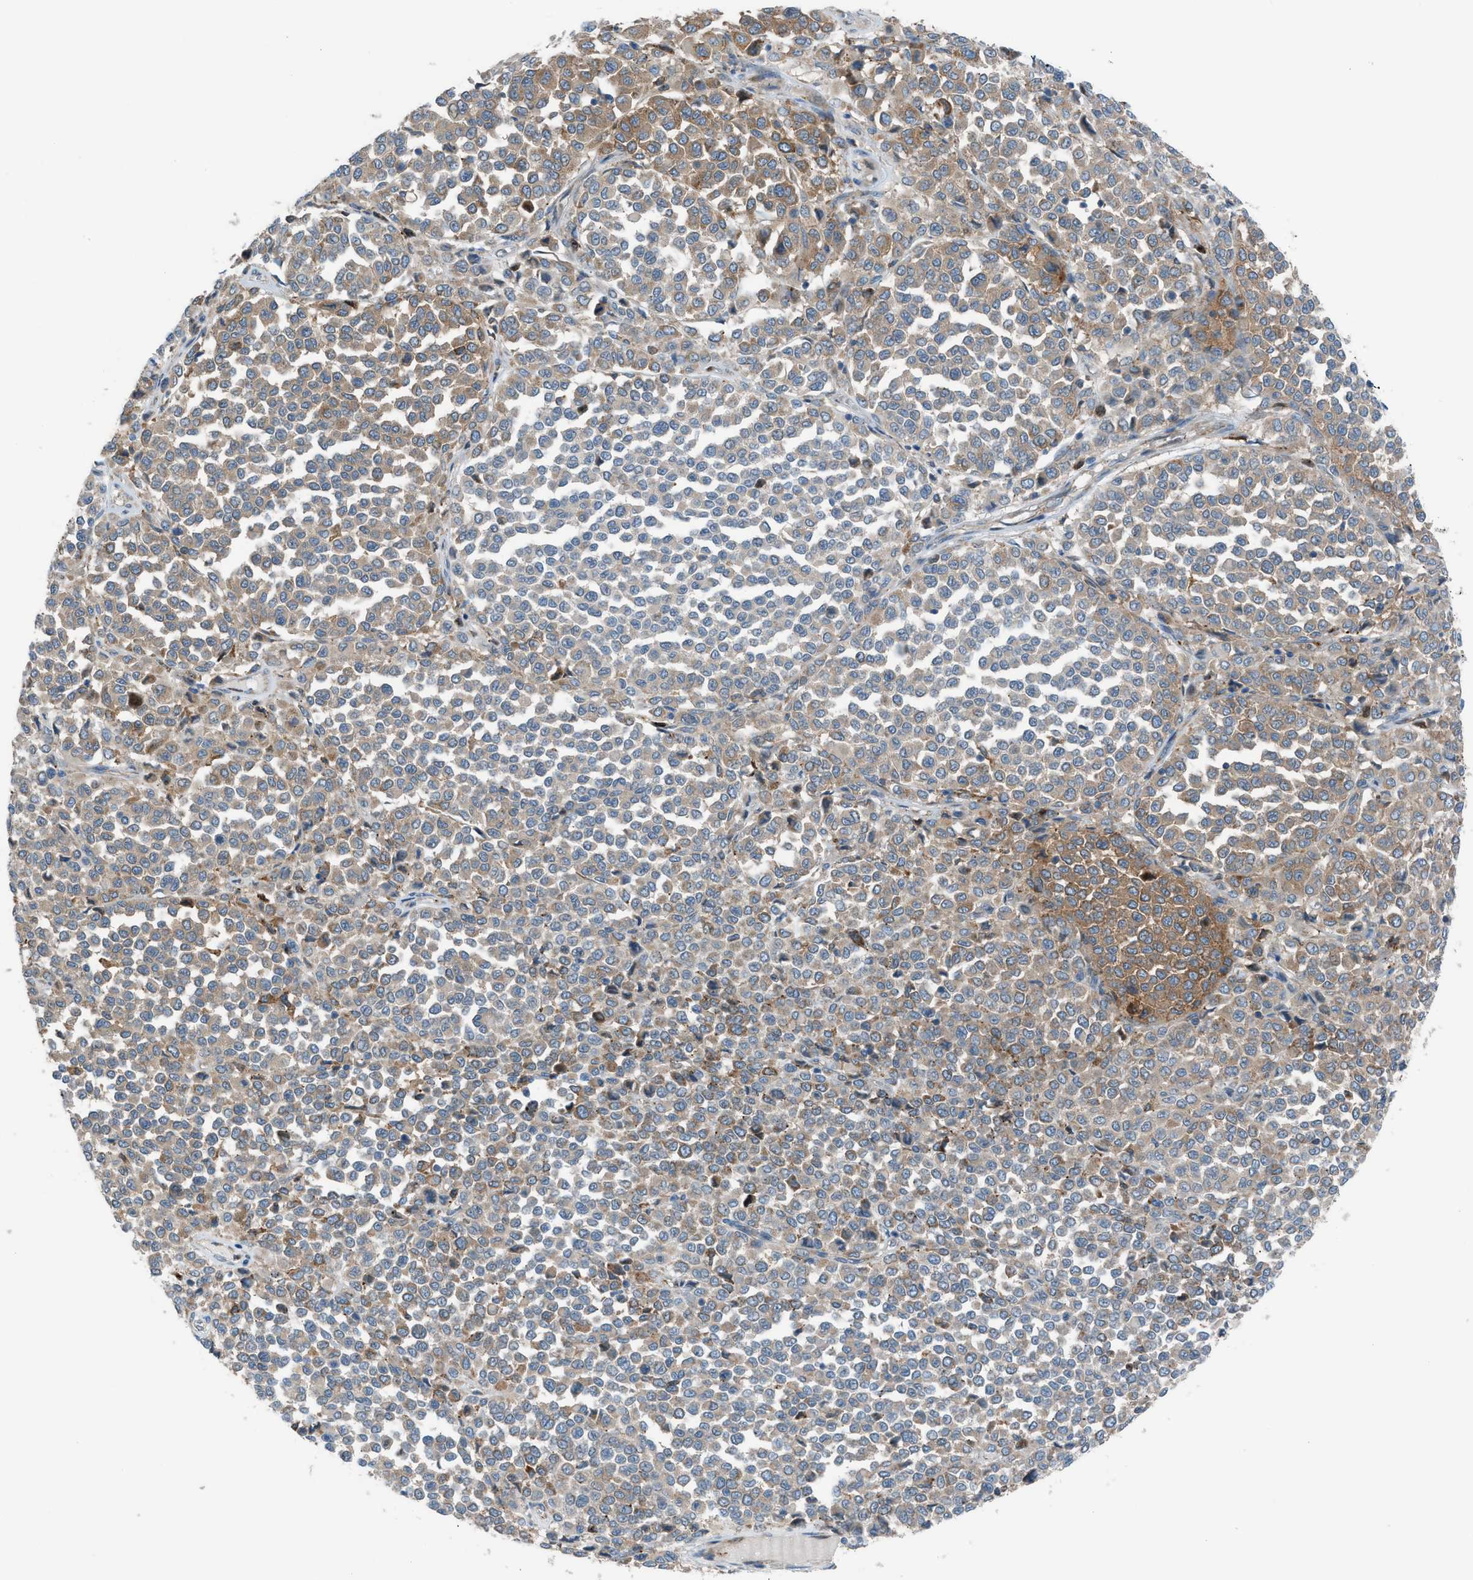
{"staining": {"intensity": "moderate", "quantity": "<25%", "location": "cytoplasmic/membranous"}, "tissue": "melanoma", "cell_type": "Tumor cells", "image_type": "cancer", "snomed": [{"axis": "morphology", "description": "Malignant melanoma, Metastatic site"}, {"axis": "topography", "description": "Pancreas"}], "caption": "Malignant melanoma (metastatic site) tissue reveals moderate cytoplasmic/membranous staining in about <25% of tumor cells, visualized by immunohistochemistry.", "gene": "HEG1", "patient": {"sex": "female", "age": 30}}